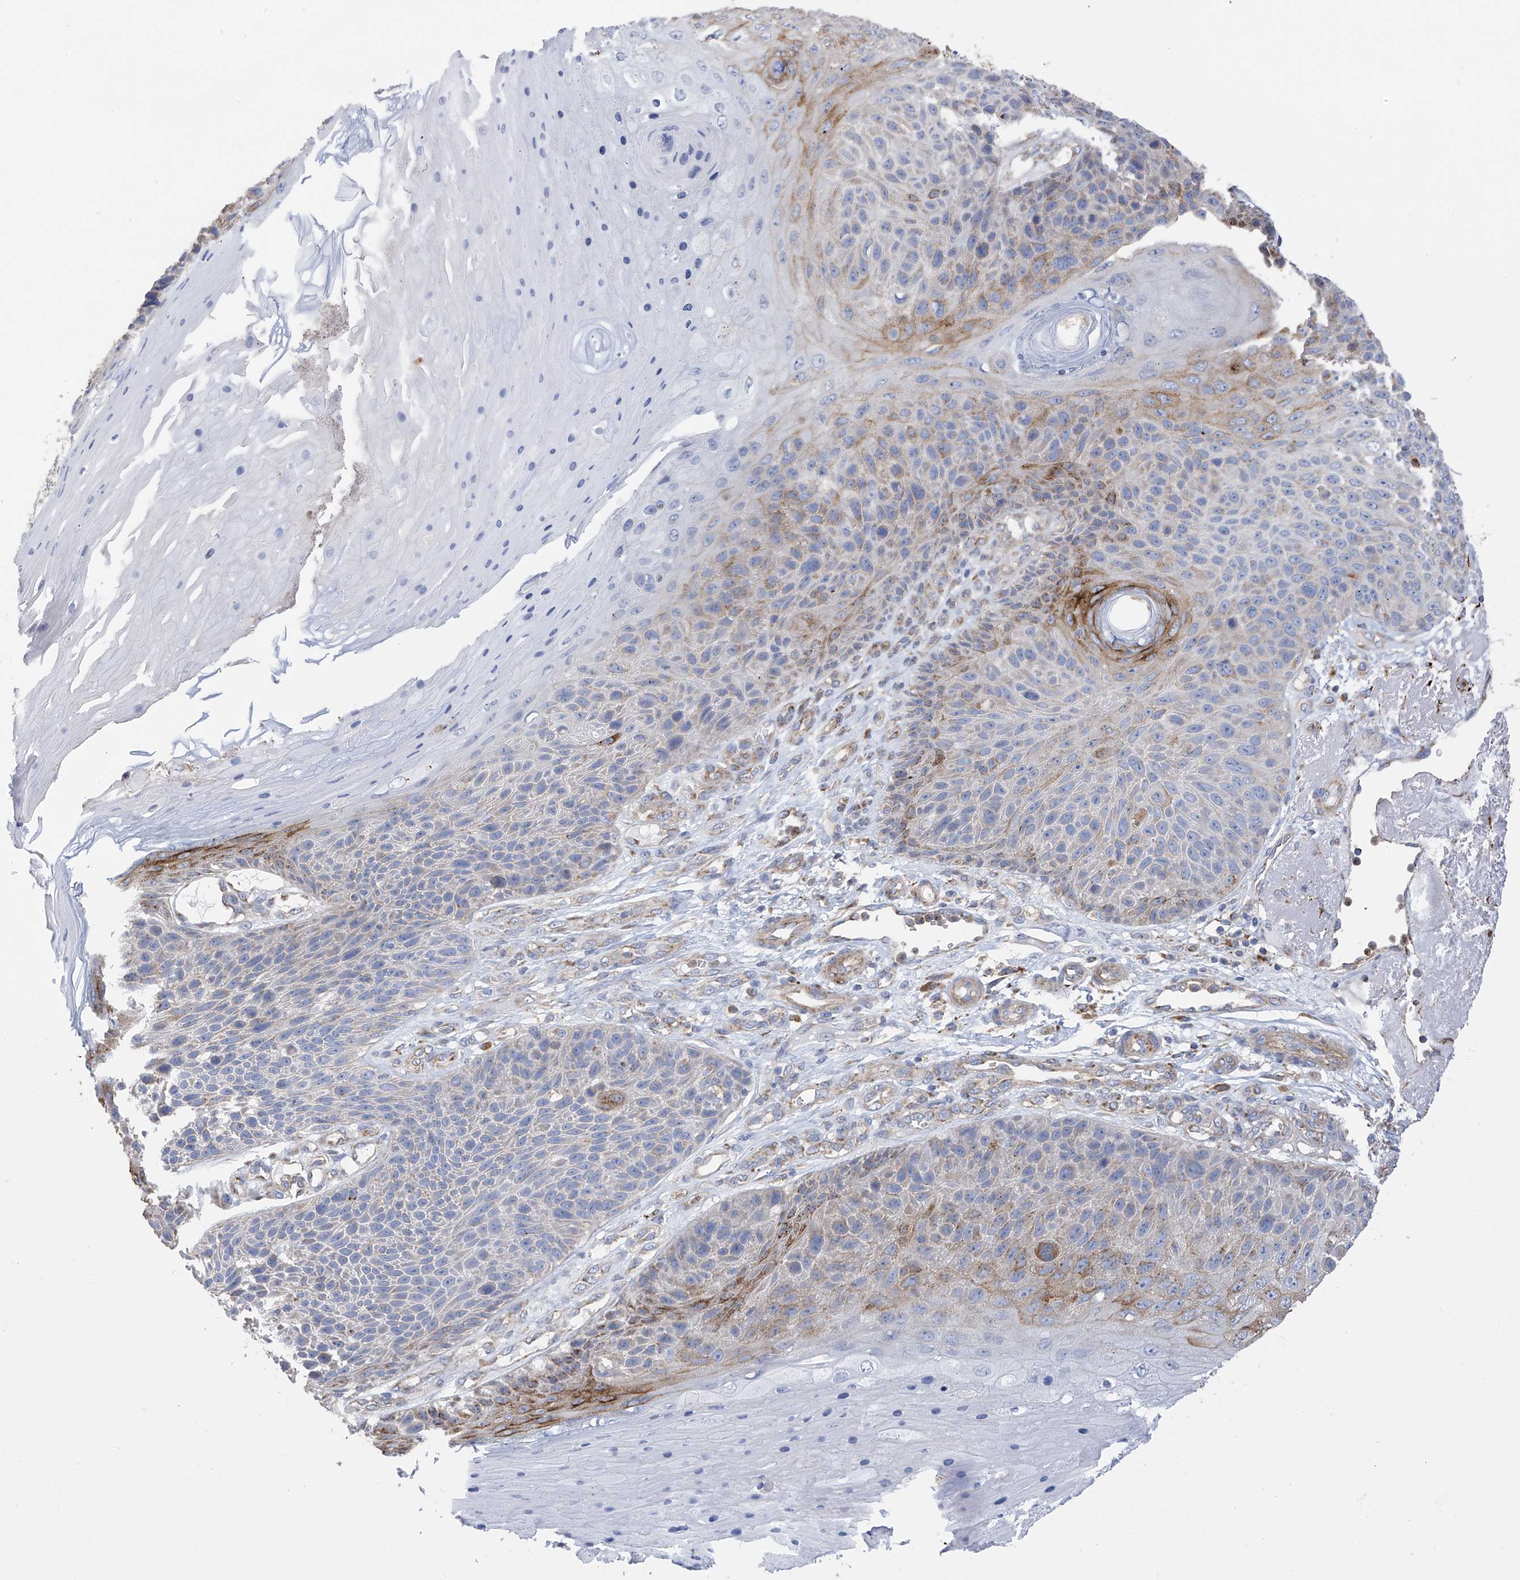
{"staining": {"intensity": "moderate", "quantity": "25%-75%", "location": "cytoplasmic/membranous"}, "tissue": "skin cancer", "cell_type": "Tumor cells", "image_type": "cancer", "snomed": [{"axis": "morphology", "description": "Squamous cell carcinoma, NOS"}, {"axis": "topography", "description": "Skin"}], "caption": "Squamous cell carcinoma (skin) stained with immunohistochemistry (IHC) exhibits moderate cytoplasmic/membranous staining in approximately 25%-75% of tumor cells.", "gene": "ITM2B", "patient": {"sex": "female", "age": 88}}